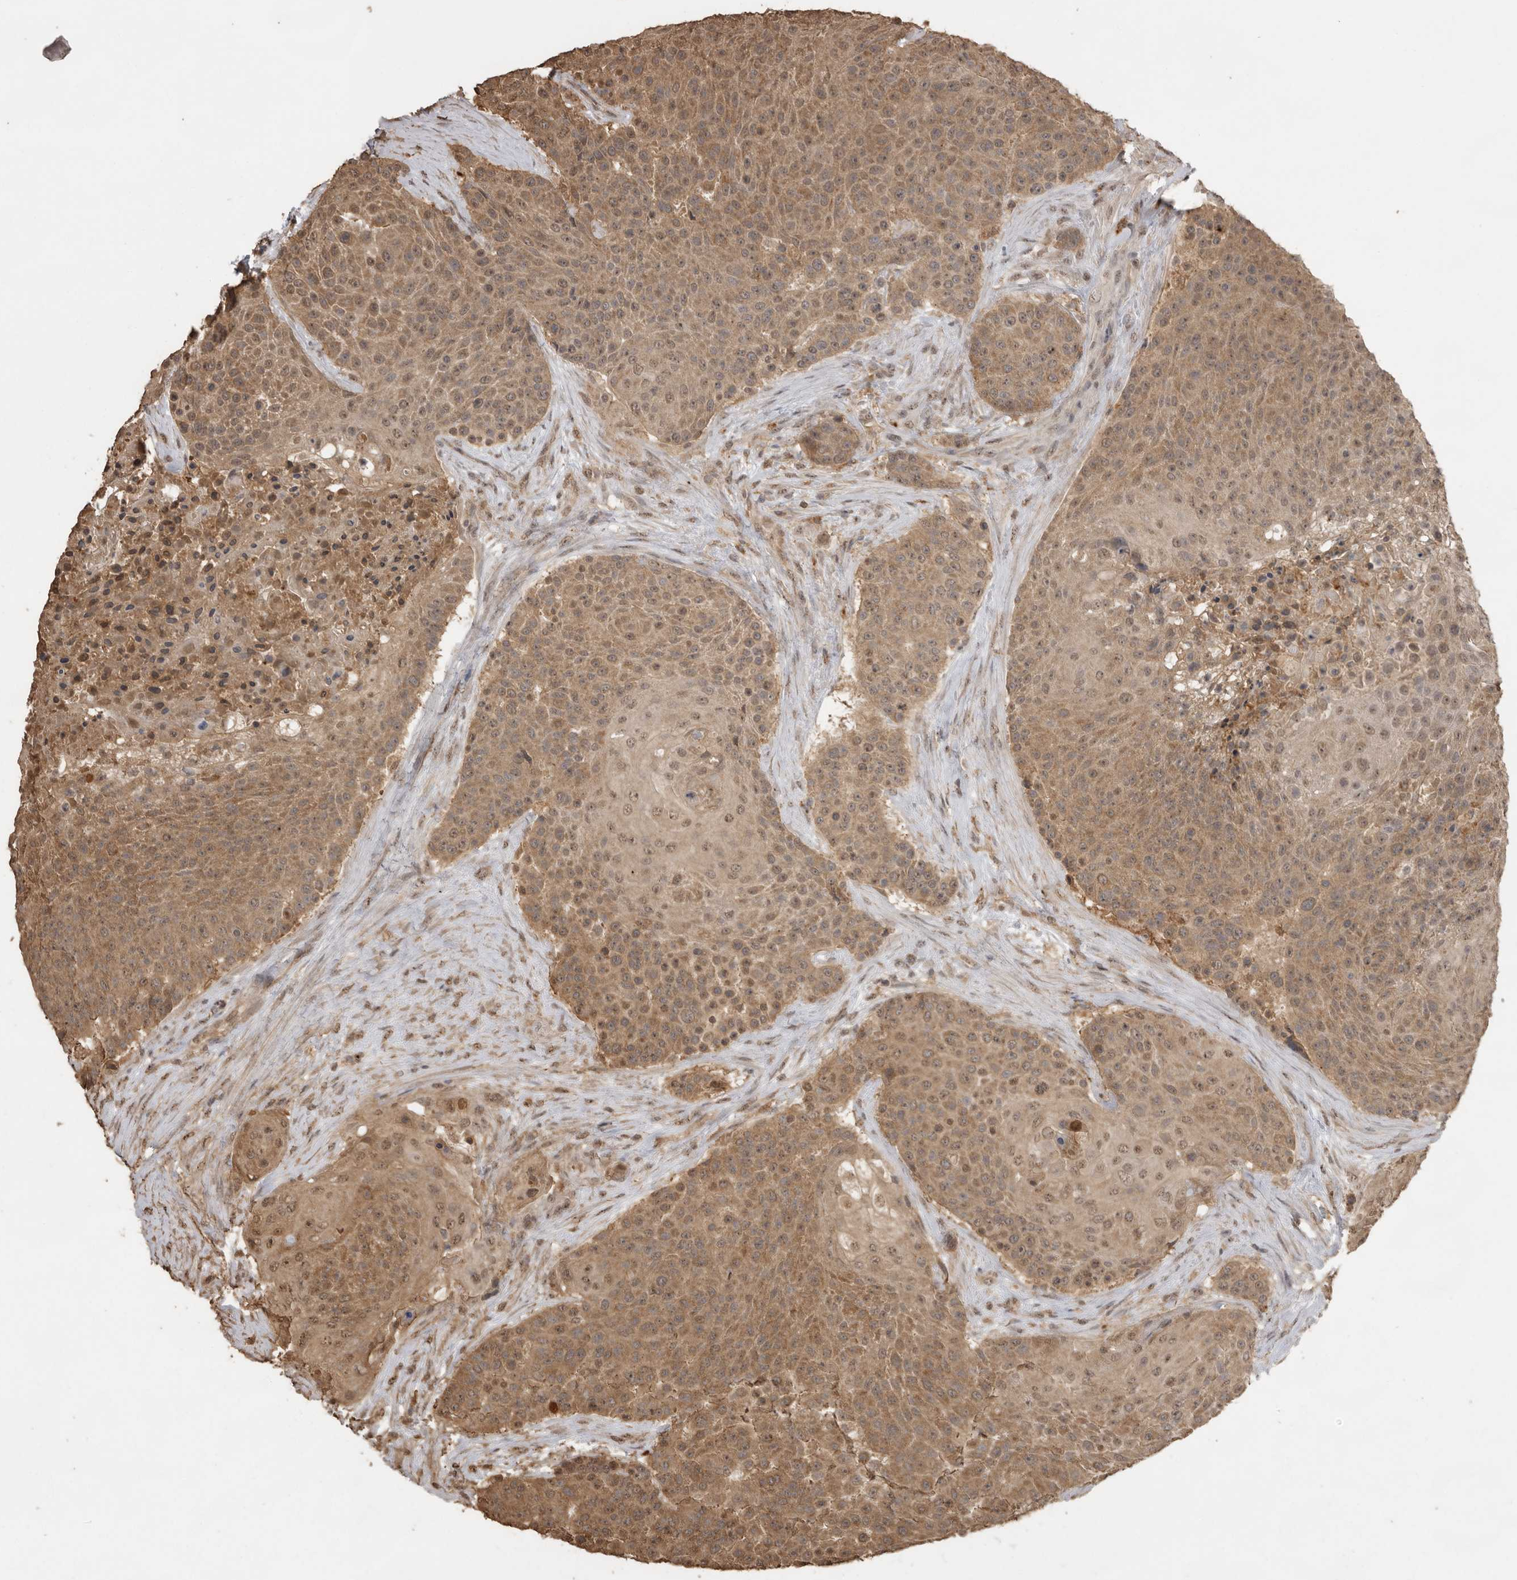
{"staining": {"intensity": "moderate", "quantity": ">75%", "location": "cytoplasmic/membranous,nuclear"}, "tissue": "urothelial cancer", "cell_type": "Tumor cells", "image_type": "cancer", "snomed": [{"axis": "morphology", "description": "Urothelial carcinoma, High grade"}, {"axis": "topography", "description": "Urinary bladder"}], "caption": "Brown immunohistochemical staining in urothelial cancer shows moderate cytoplasmic/membranous and nuclear staining in approximately >75% of tumor cells.", "gene": "JAG2", "patient": {"sex": "female", "age": 63}}